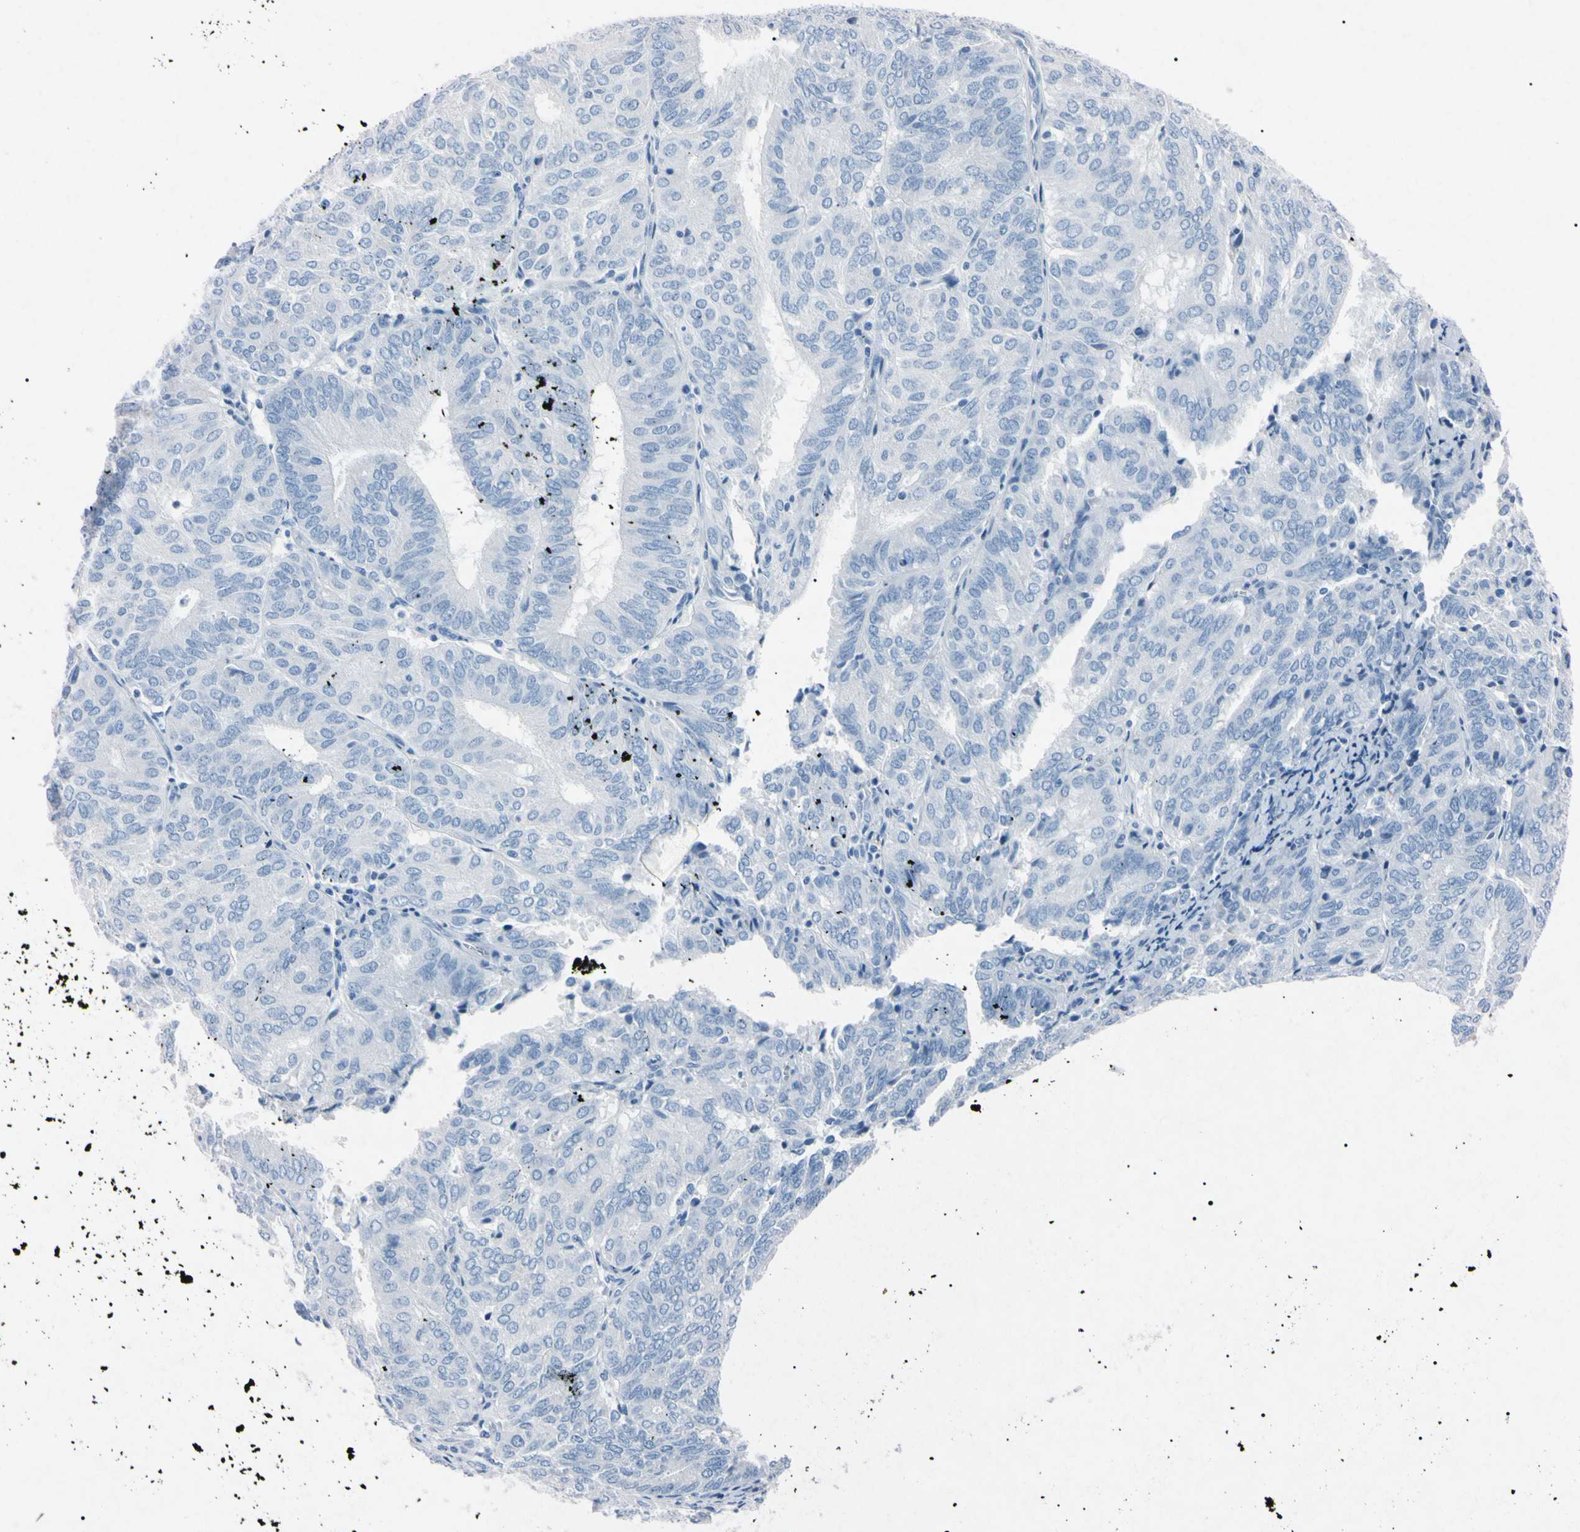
{"staining": {"intensity": "negative", "quantity": "none", "location": "none"}, "tissue": "endometrial cancer", "cell_type": "Tumor cells", "image_type": "cancer", "snomed": [{"axis": "morphology", "description": "Adenocarcinoma, NOS"}, {"axis": "topography", "description": "Uterus"}], "caption": "A high-resolution image shows immunohistochemistry staining of endometrial cancer, which shows no significant positivity in tumor cells.", "gene": "ELN", "patient": {"sex": "female", "age": 60}}